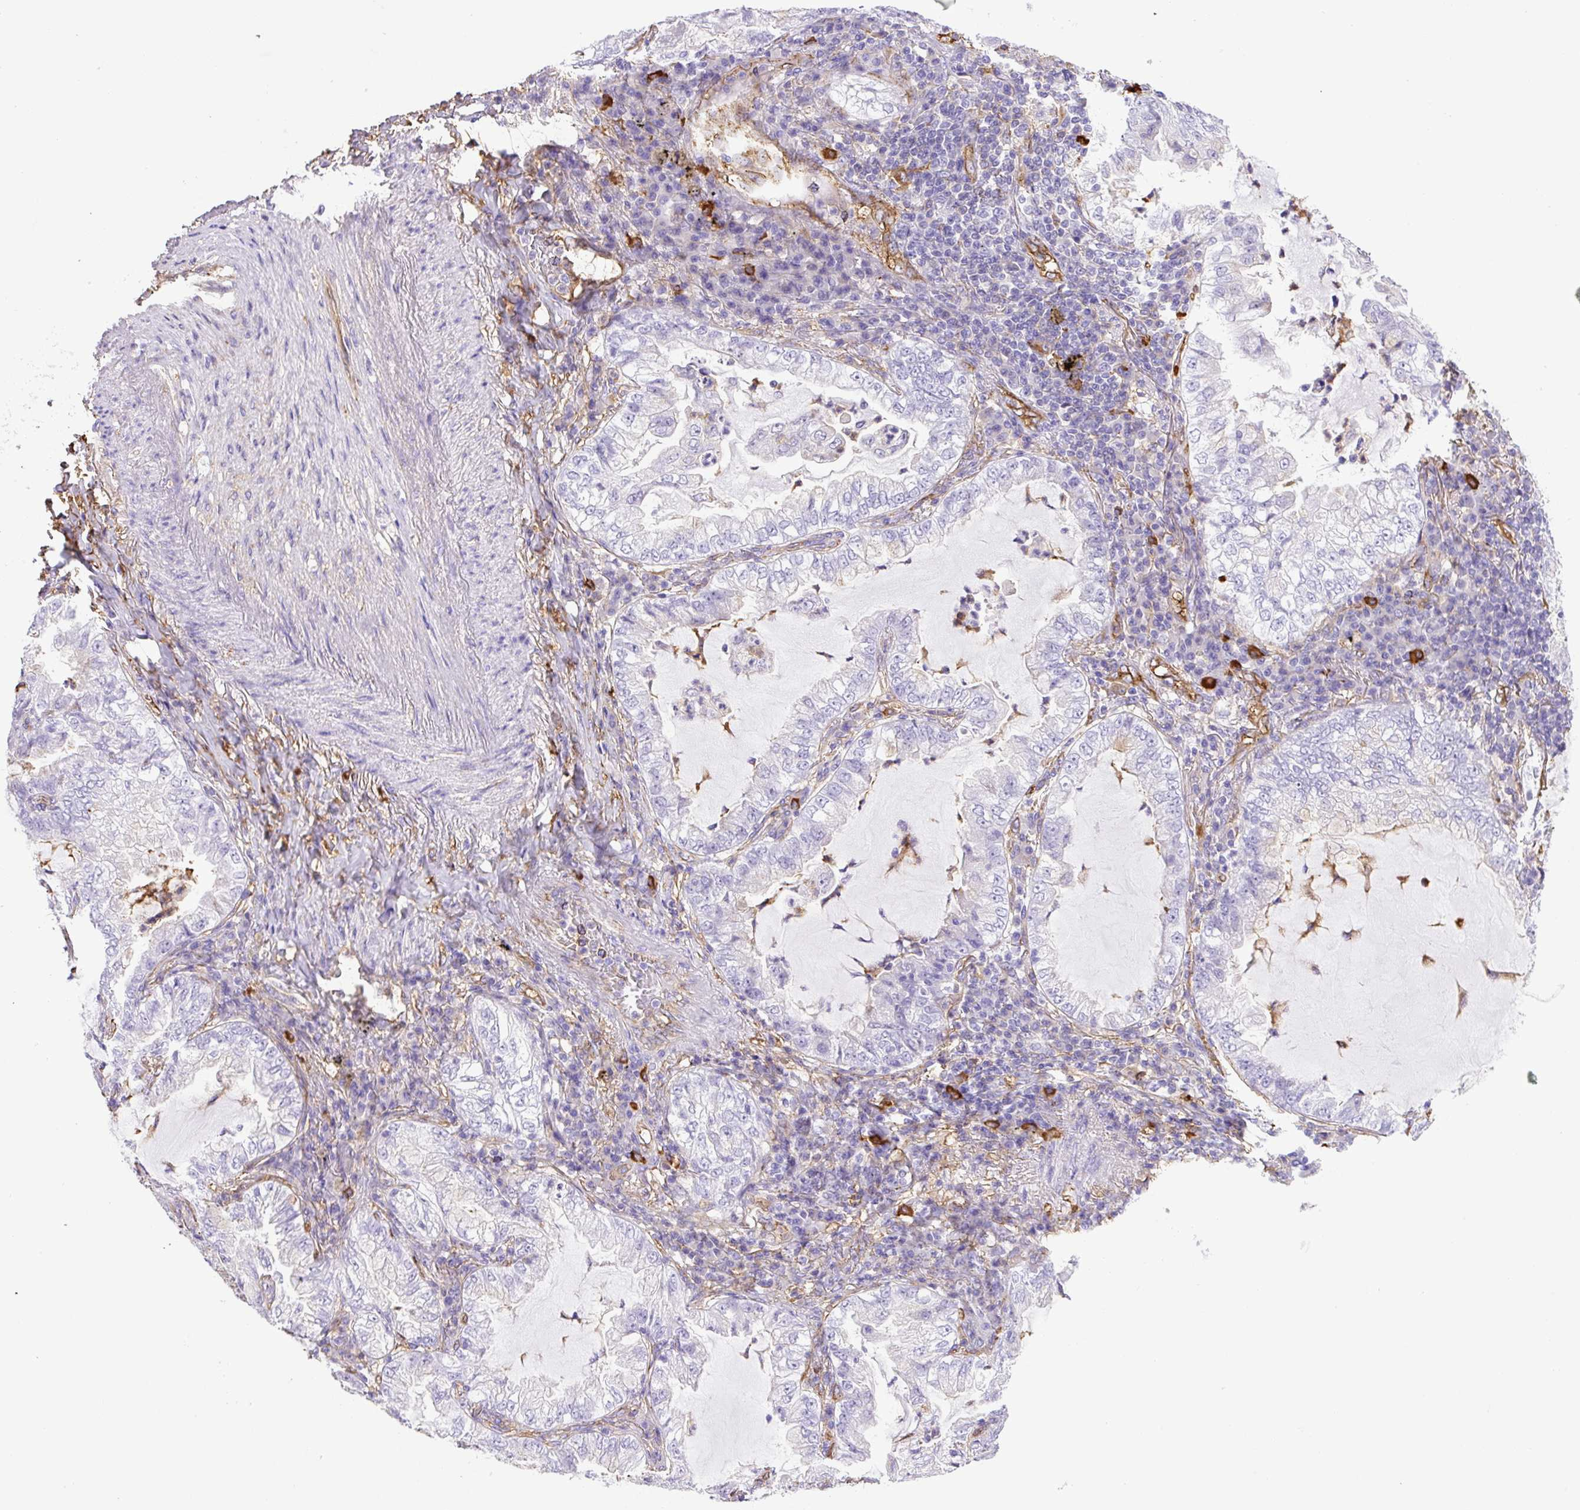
{"staining": {"intensity": "negative", "quantity": "none", "location": "none"}, "tissue": "lung cancer", "cell_type": "Tumor cells", "image_type": "cancer", "snomed": [{"axis": "morphology", "description": "Adenocarcinoma, NOS"}, {"axis": "topography", "description": "Lung"}], "caption": "Tumor cells show no significant positivity in lung cancer.", "gene": "MAGEB5", "patient": {"sex": "female", "age": 73}}